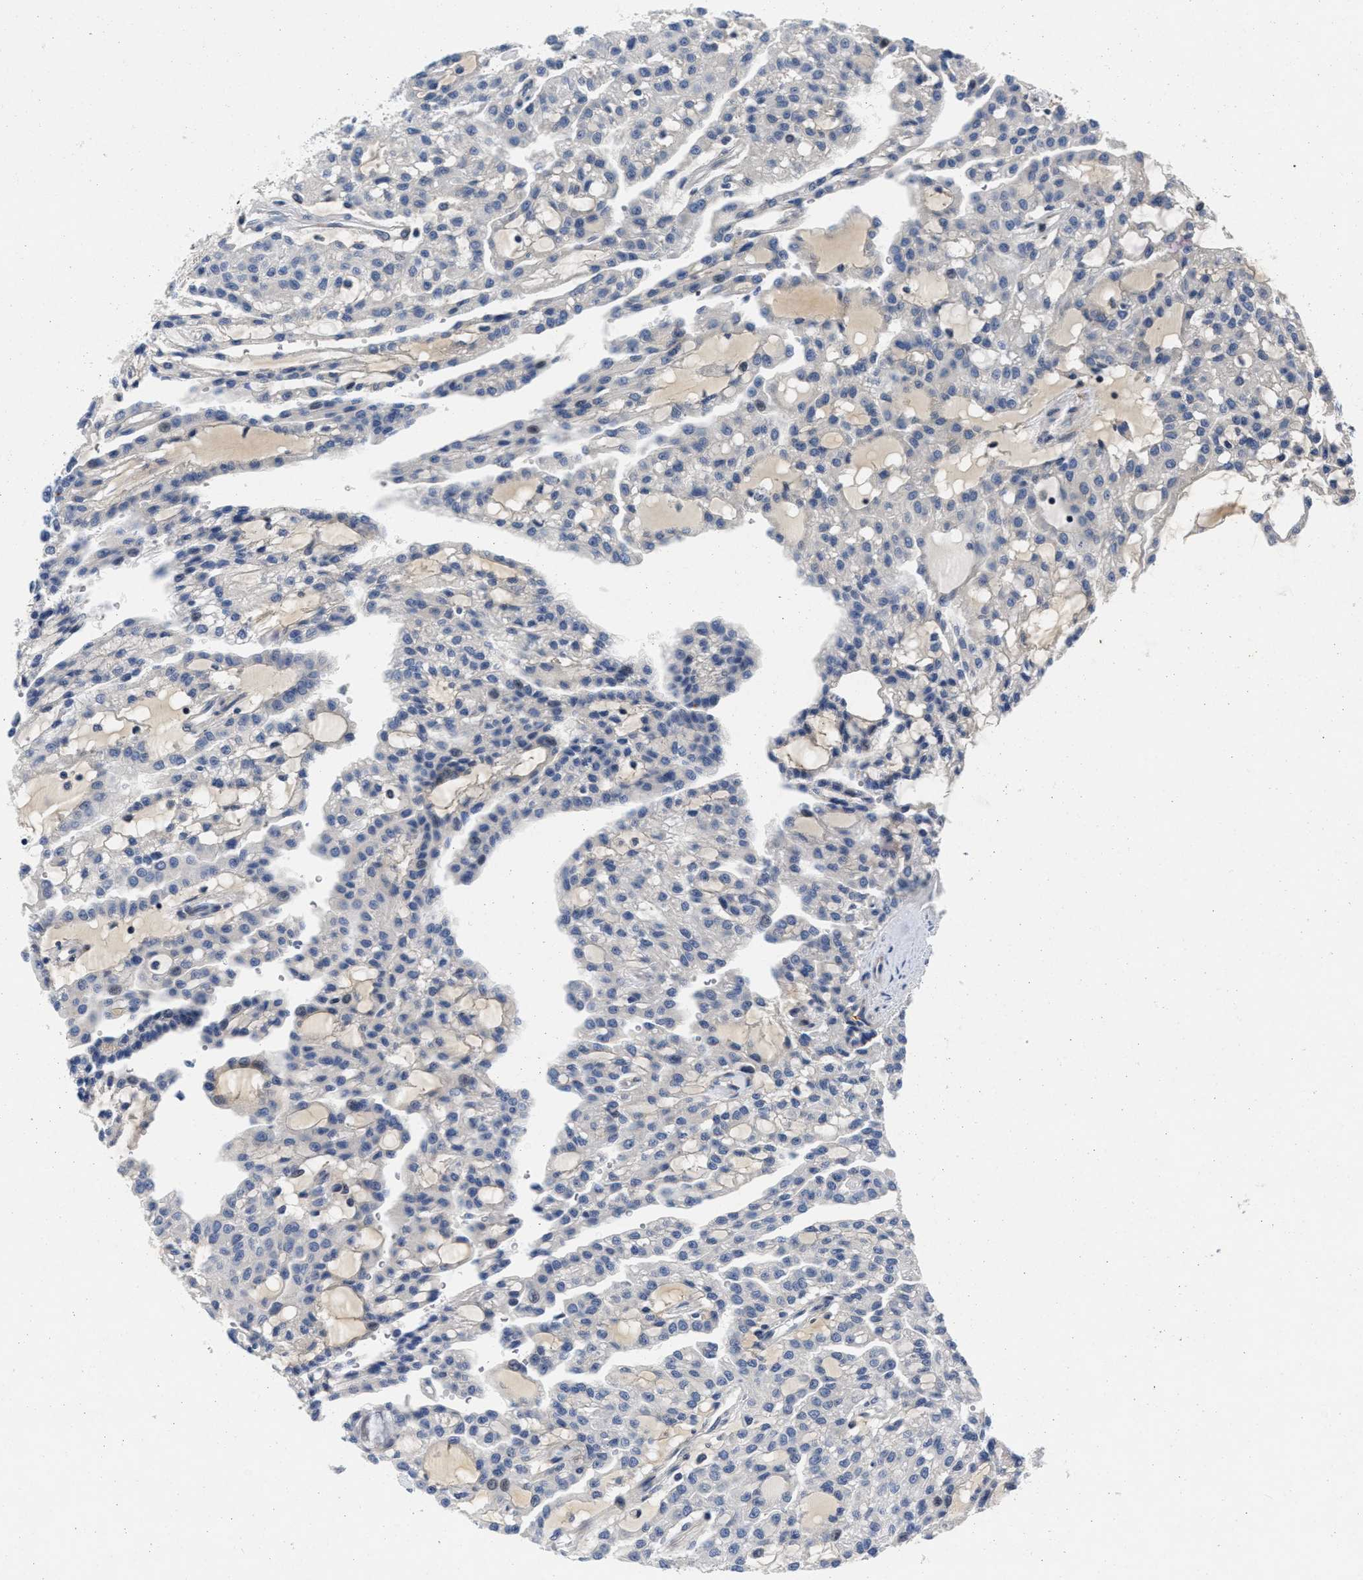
{"staining": {"intensity": "negative", "quantity": "none", "location": "none"}, "tissue": "renal cancer", "cell_type": "Tumor cells", "image_type": "cancer", "snomed": [{"axis": "morphology", "description": "Adenocarcinoma, NOS"}, {"axis": "topography", "description": "Kidney"}], "caption": "A histopathology image of human adenocarcinoma (renal) is negative for staining in tumor cells.", "gene": "LAD1", "patient": {"sex": "male", "age": 63}}